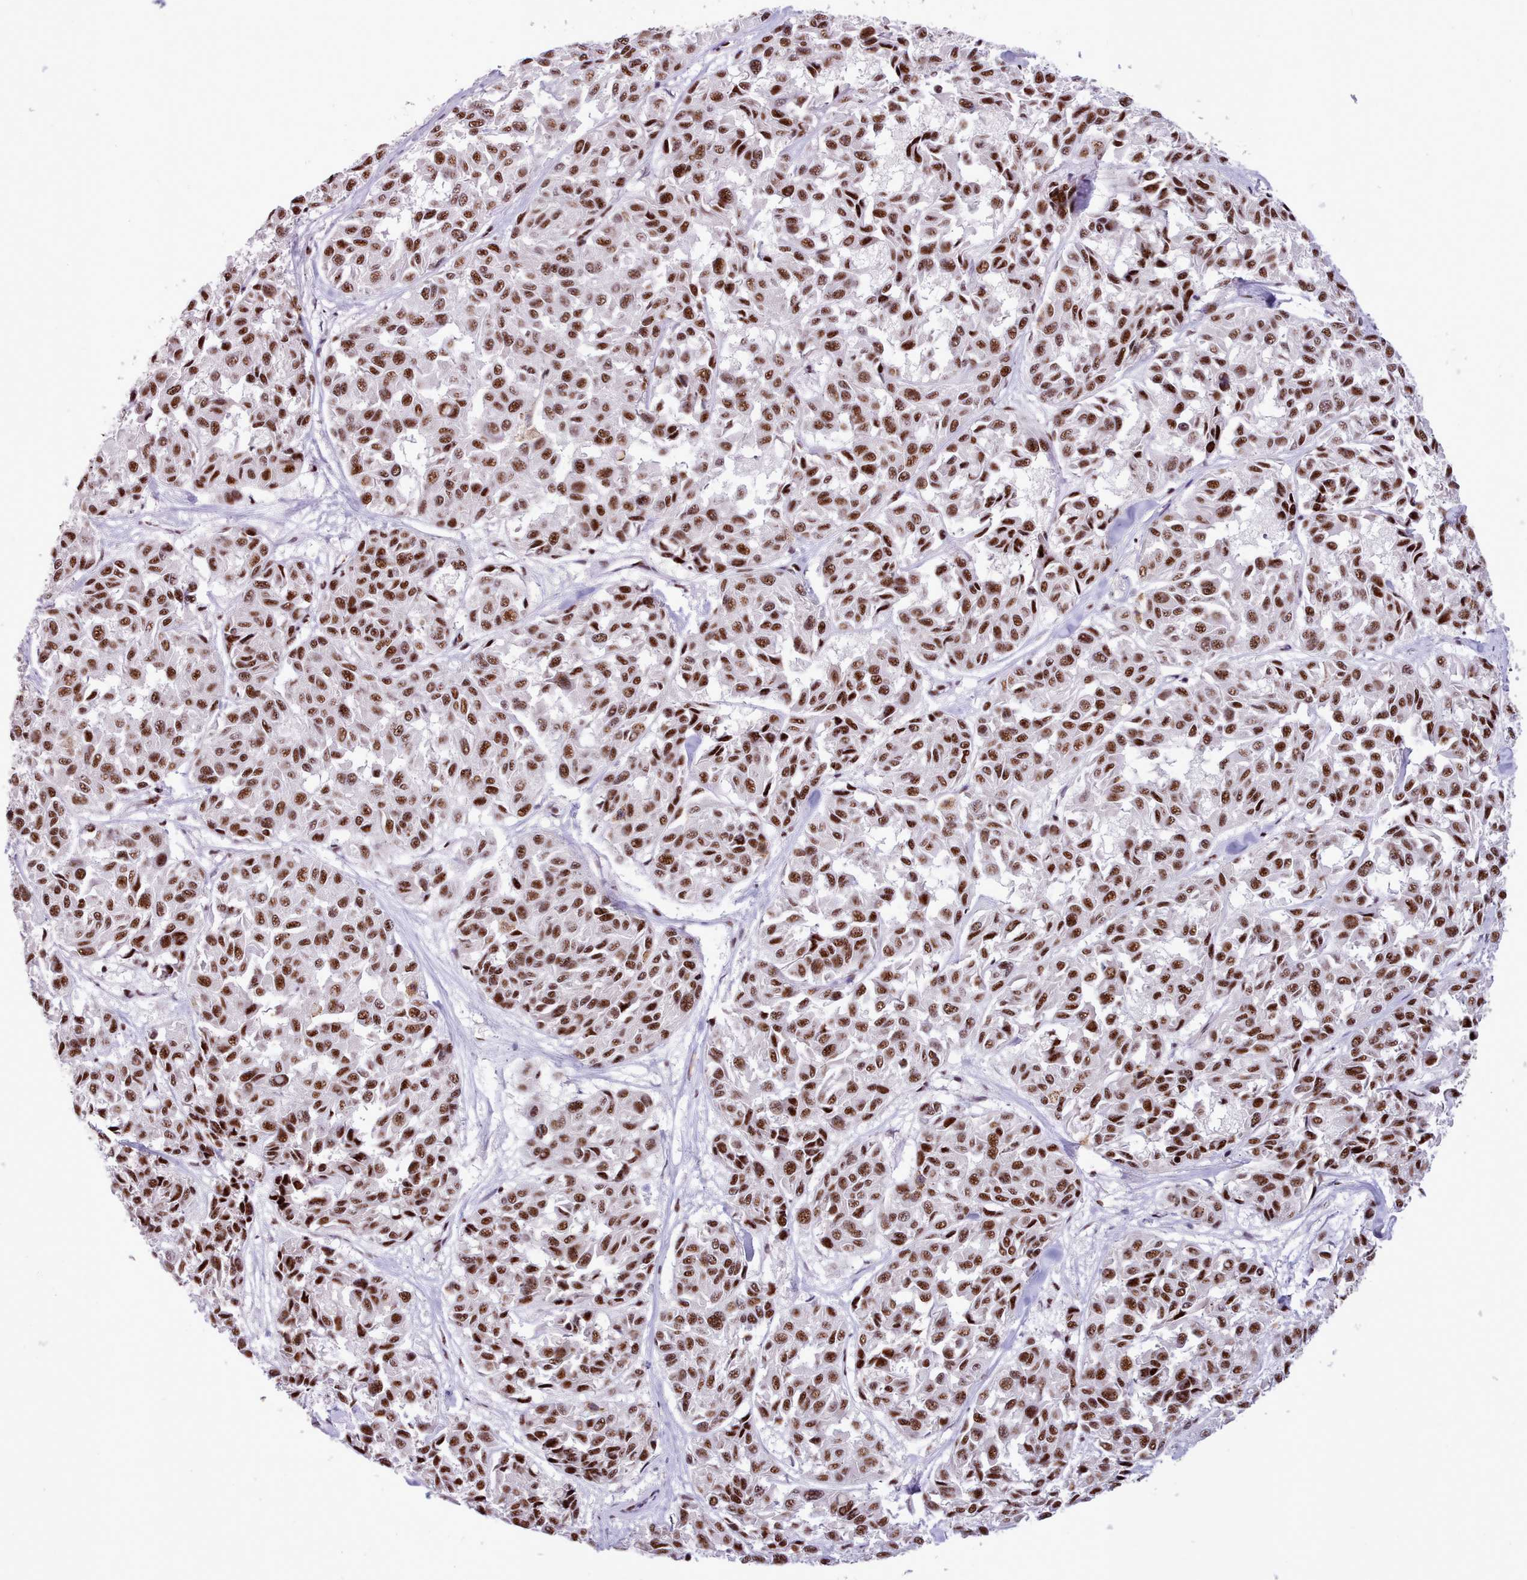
{"staining": {"intensity": "strong", "quantity": ">75%", "location": "nuclear"}, "tissue": "melanoma", "cell_type": "Tumor cells", "image_type": "cancer", "snomed": [{"axis": "morphology", "description": "Malignant melanoma, NOS"}, {"axis": "topography", "description": "Skin"}], "caption": "Immunohistochemistry image of melanoma stained for a protein (brown), which exhibits high levels of strong nuclear positivity in approximately >75% of tumor cells.", "gene": "TMEM35B", "patient": {"sex": "female", "age": 66}}